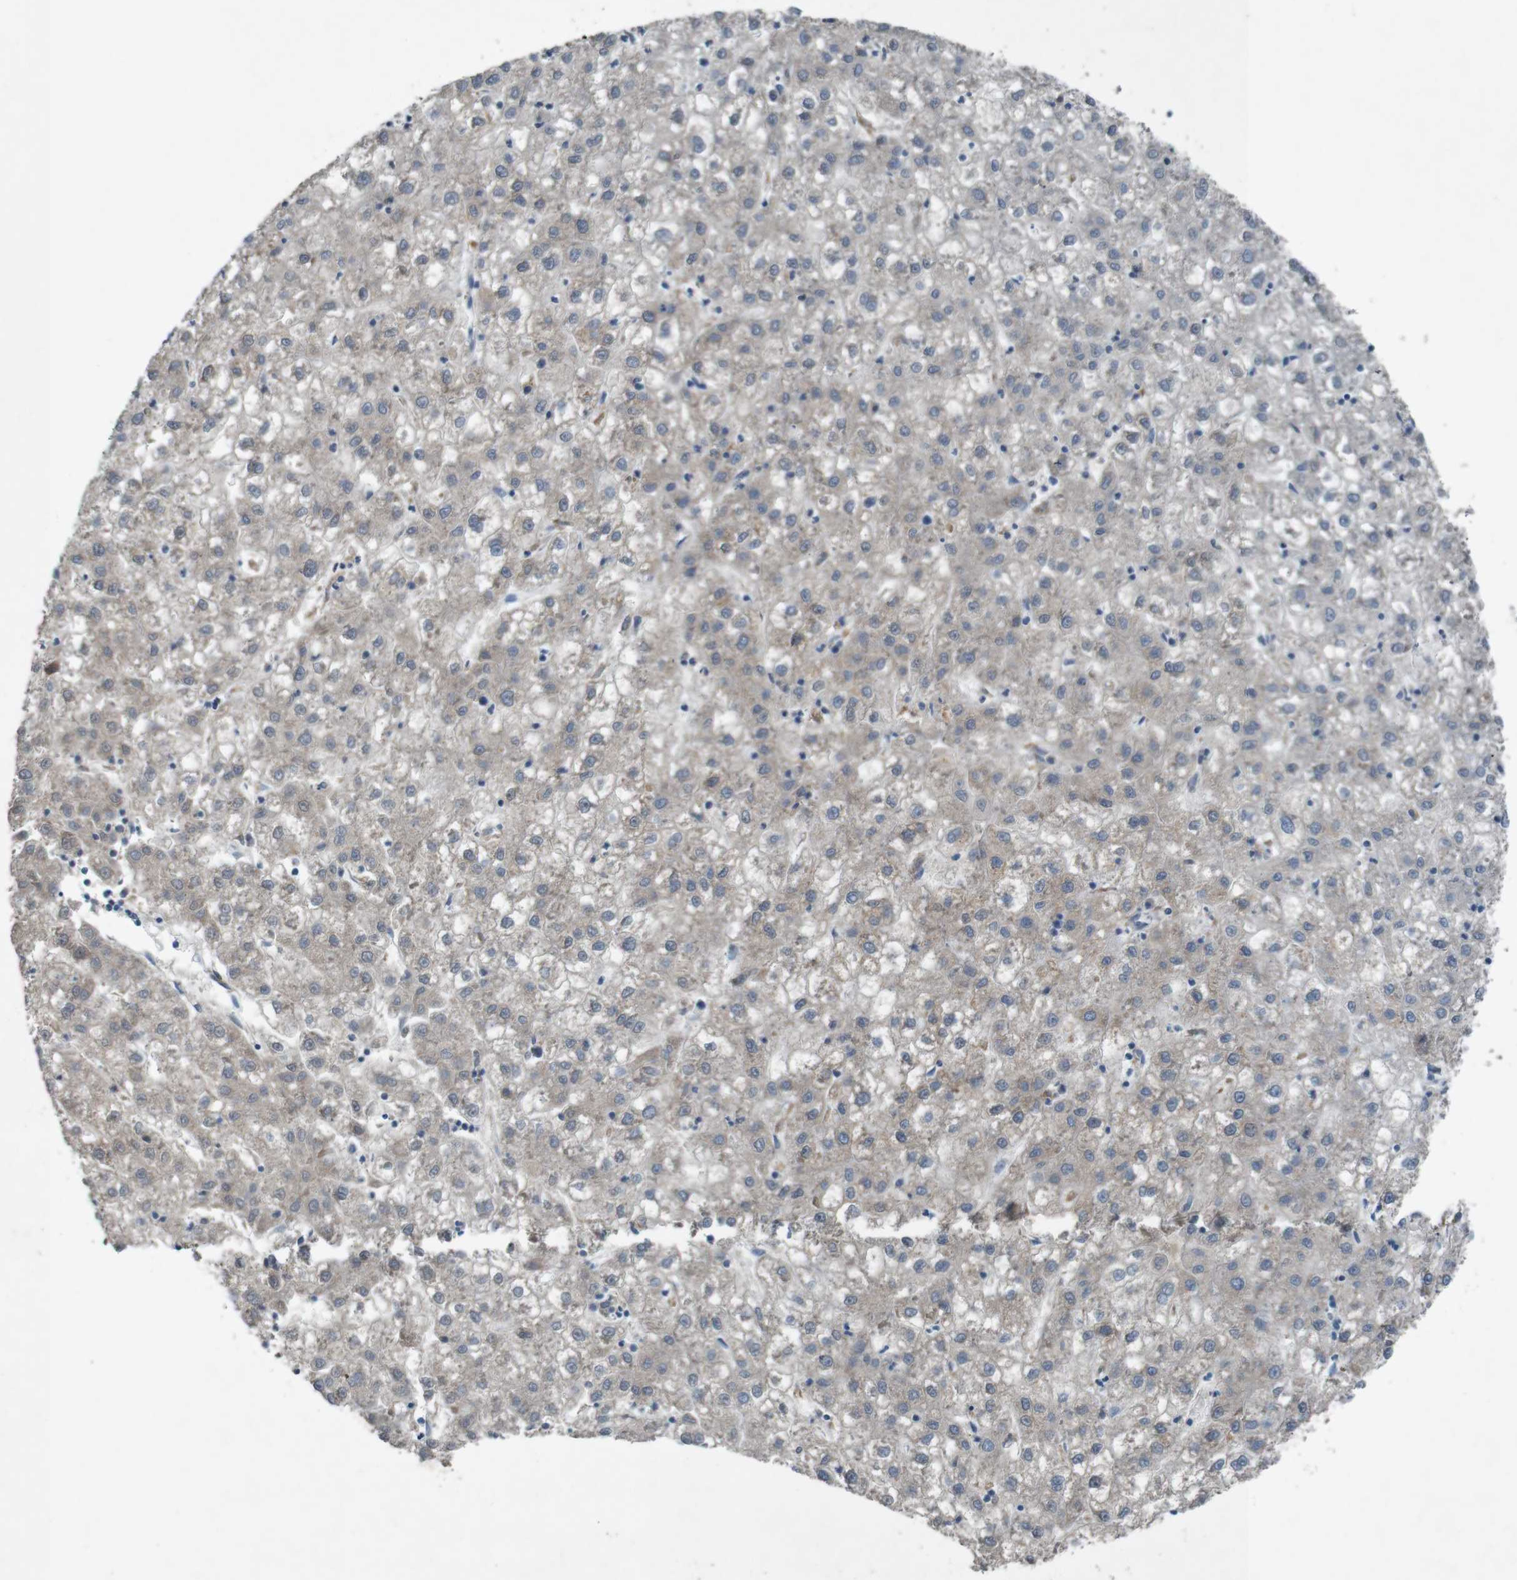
{"staining": {"intensity": "weak", "quantity": ">75%", "location": "cytoplasmic/membranous"}, "tissue": "liver cancer", "cell_type": "Tumor cells", "image_type": "cancer", "snomed": [{"axis": "morphology", "description": "Carcinoma, Hepatocellular, NOS"}, {"axis": "topography", "description": "Liver"}], "caption": "Immunohistochemical staining of liver hepatocellular carcinoma shows low levels of weak cytoplasmic/membranous positivity in approximately >75% of tumor cells. The staining is performed using DAB (3,3'-diaminobenzidine) brown chromogen to label protein expression. The nuclei are counter-stained blue using hematoxylin.", "gene": "MOGAT3", "patient": {"sex": "male", "age": 72}}